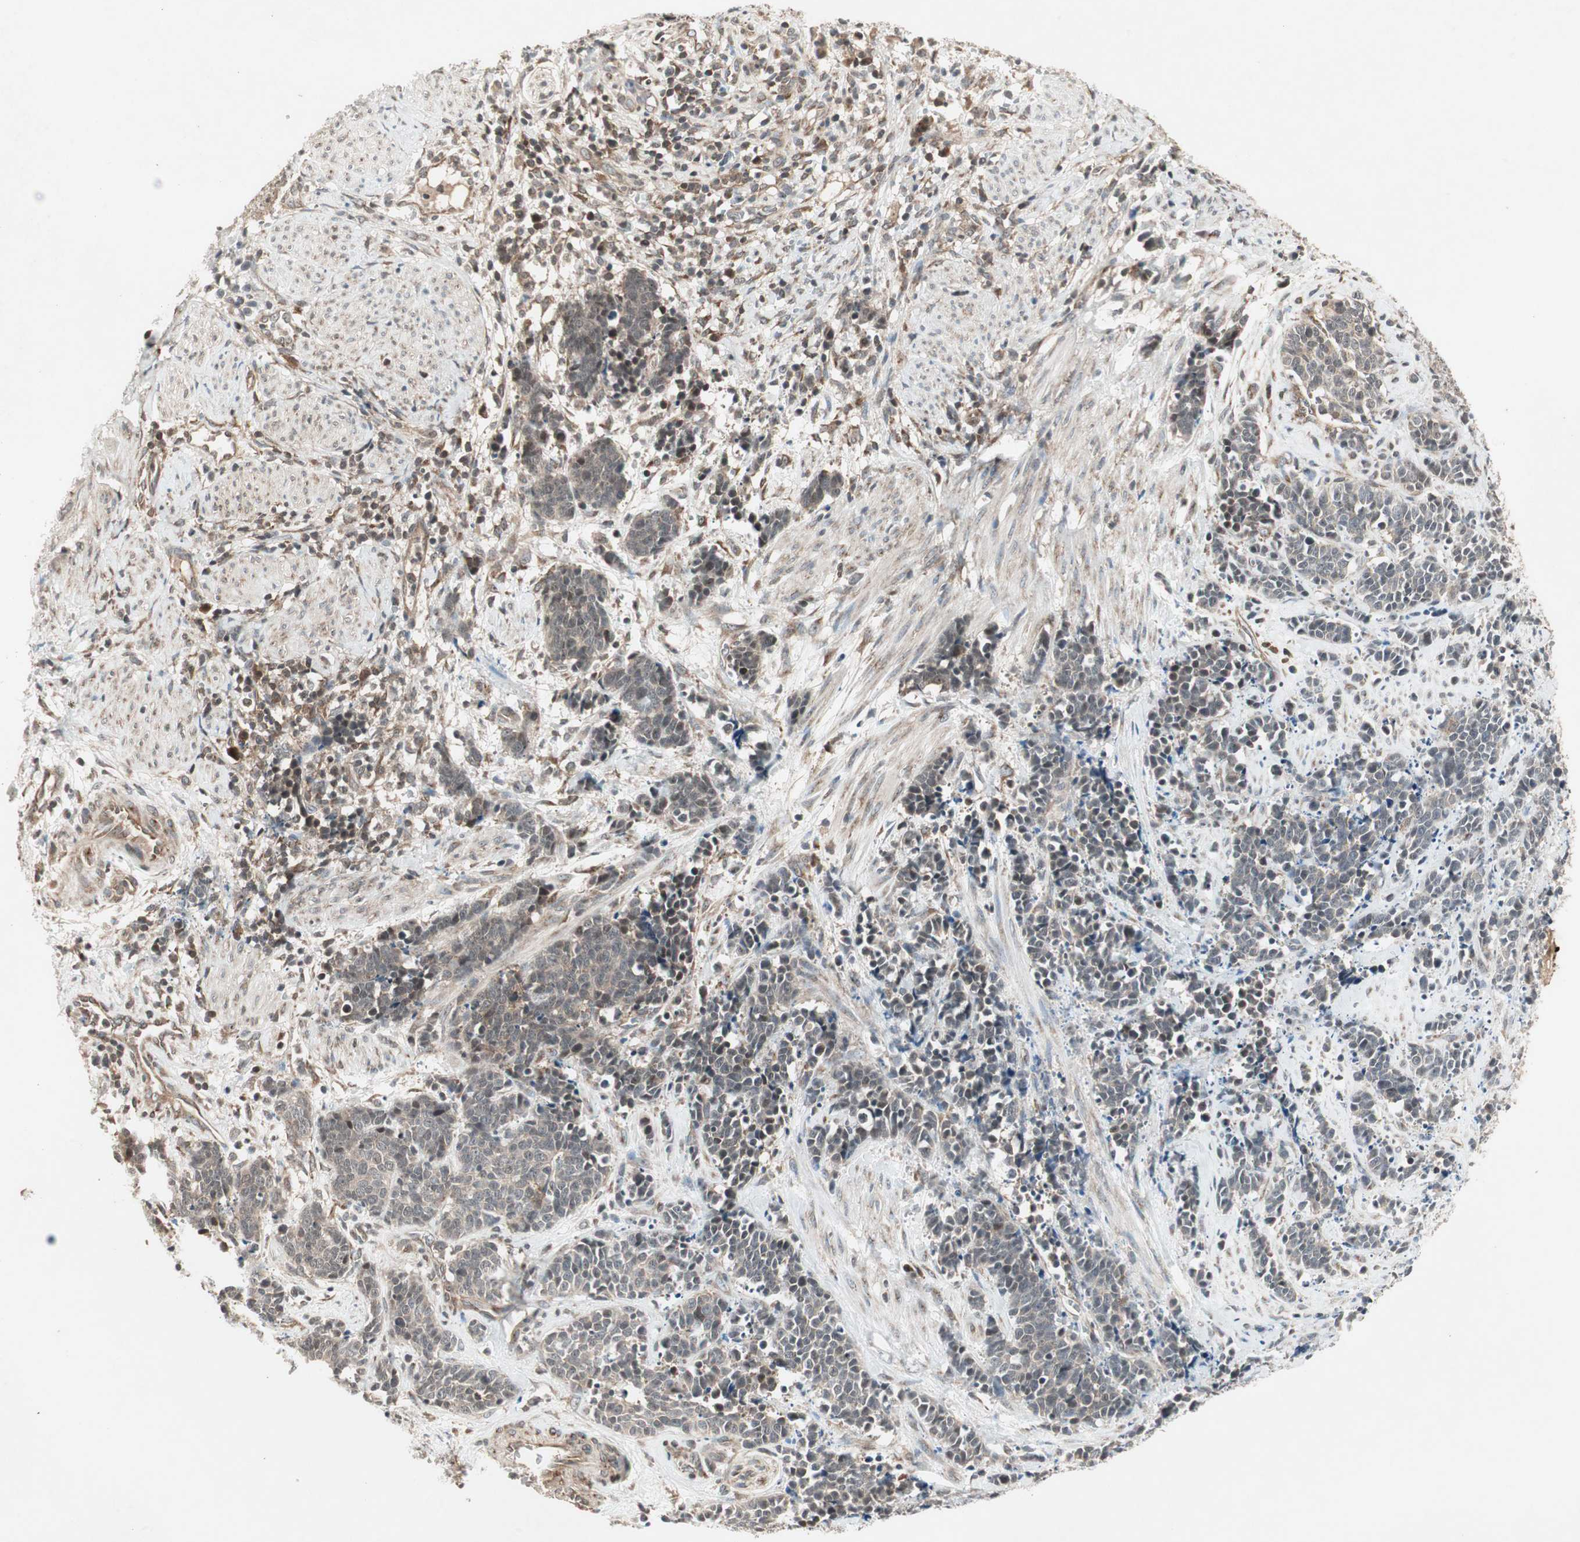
{"staining": {"intensity": "weak", "quantity": "<25%", "location": "cytoplasmic/membranous"}, "tissue": "cervical cancer", "cell_type": "Tumor cells", "image_type": "cancer", "snomed": [{"axis": "morphology", "description": "Squamous cell carcinoma, NOS"}, {"axis": "topography", "description": "Cervix"}], "caption": "Immunohistochemistry micrograph of cervical cancer (squamous cell carcinoma) stained for a protein (brown), which shows no expression in tumor cells.", "gene": "IRS1", "patient": {"sex": "female", "age": 35}}